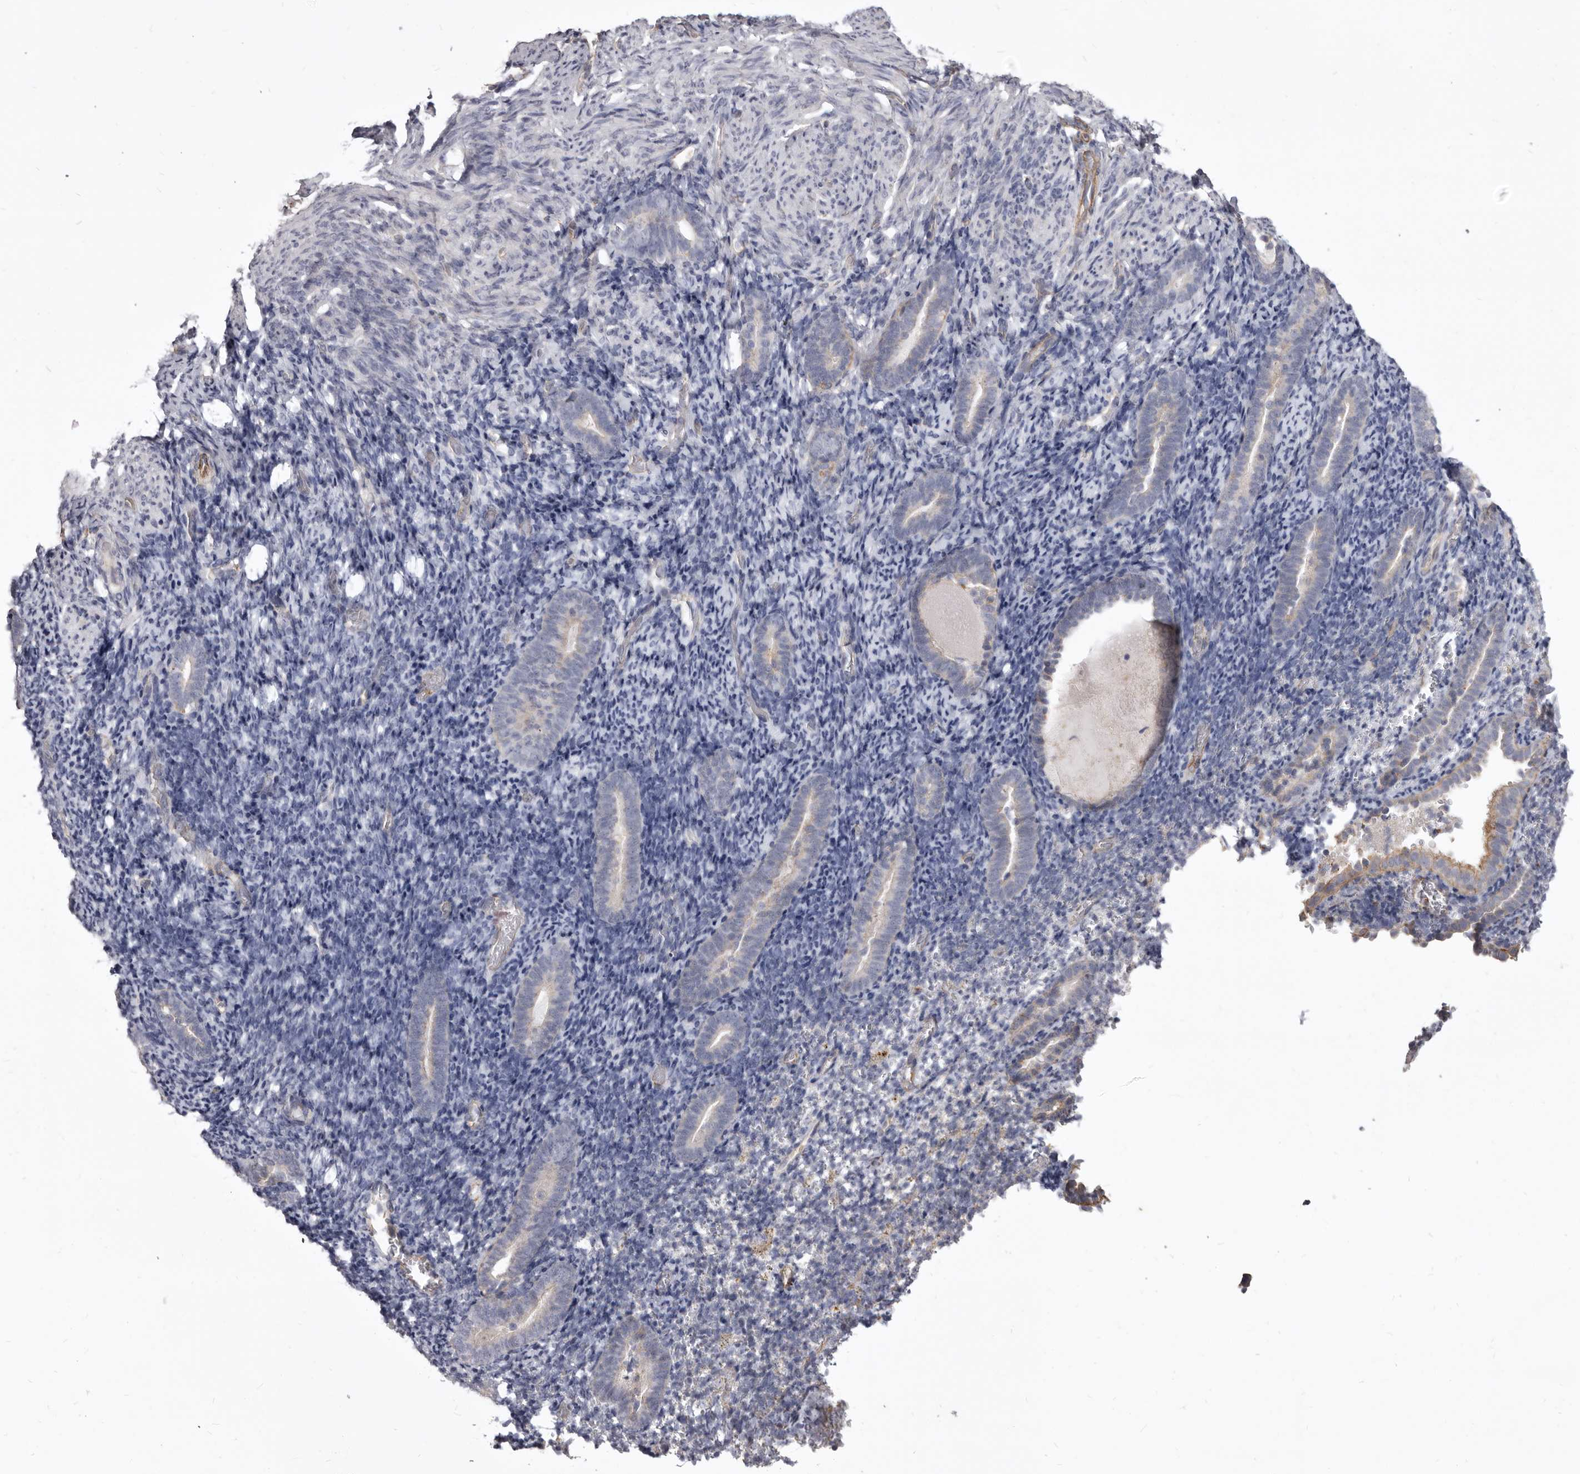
{"staining": {"intensity": "negative", "quantity": "none", "location": "none"}, "tissue": "endometrium", "cell_type": "Cells in endometrial stroma", "image_type": "normal", "snomed": [{"axis": "morphology", "description": "Normal tissue, NOS"}, {"axis": "topography", "description": "Endometrium"}], "caption": "A high-resolution image shows IHC staining of normal endometrium, which displays no significant staining in cells in endometrial stroma.", "gene": "P2RX6", "patient": {"sex": "female", "age": 51}}